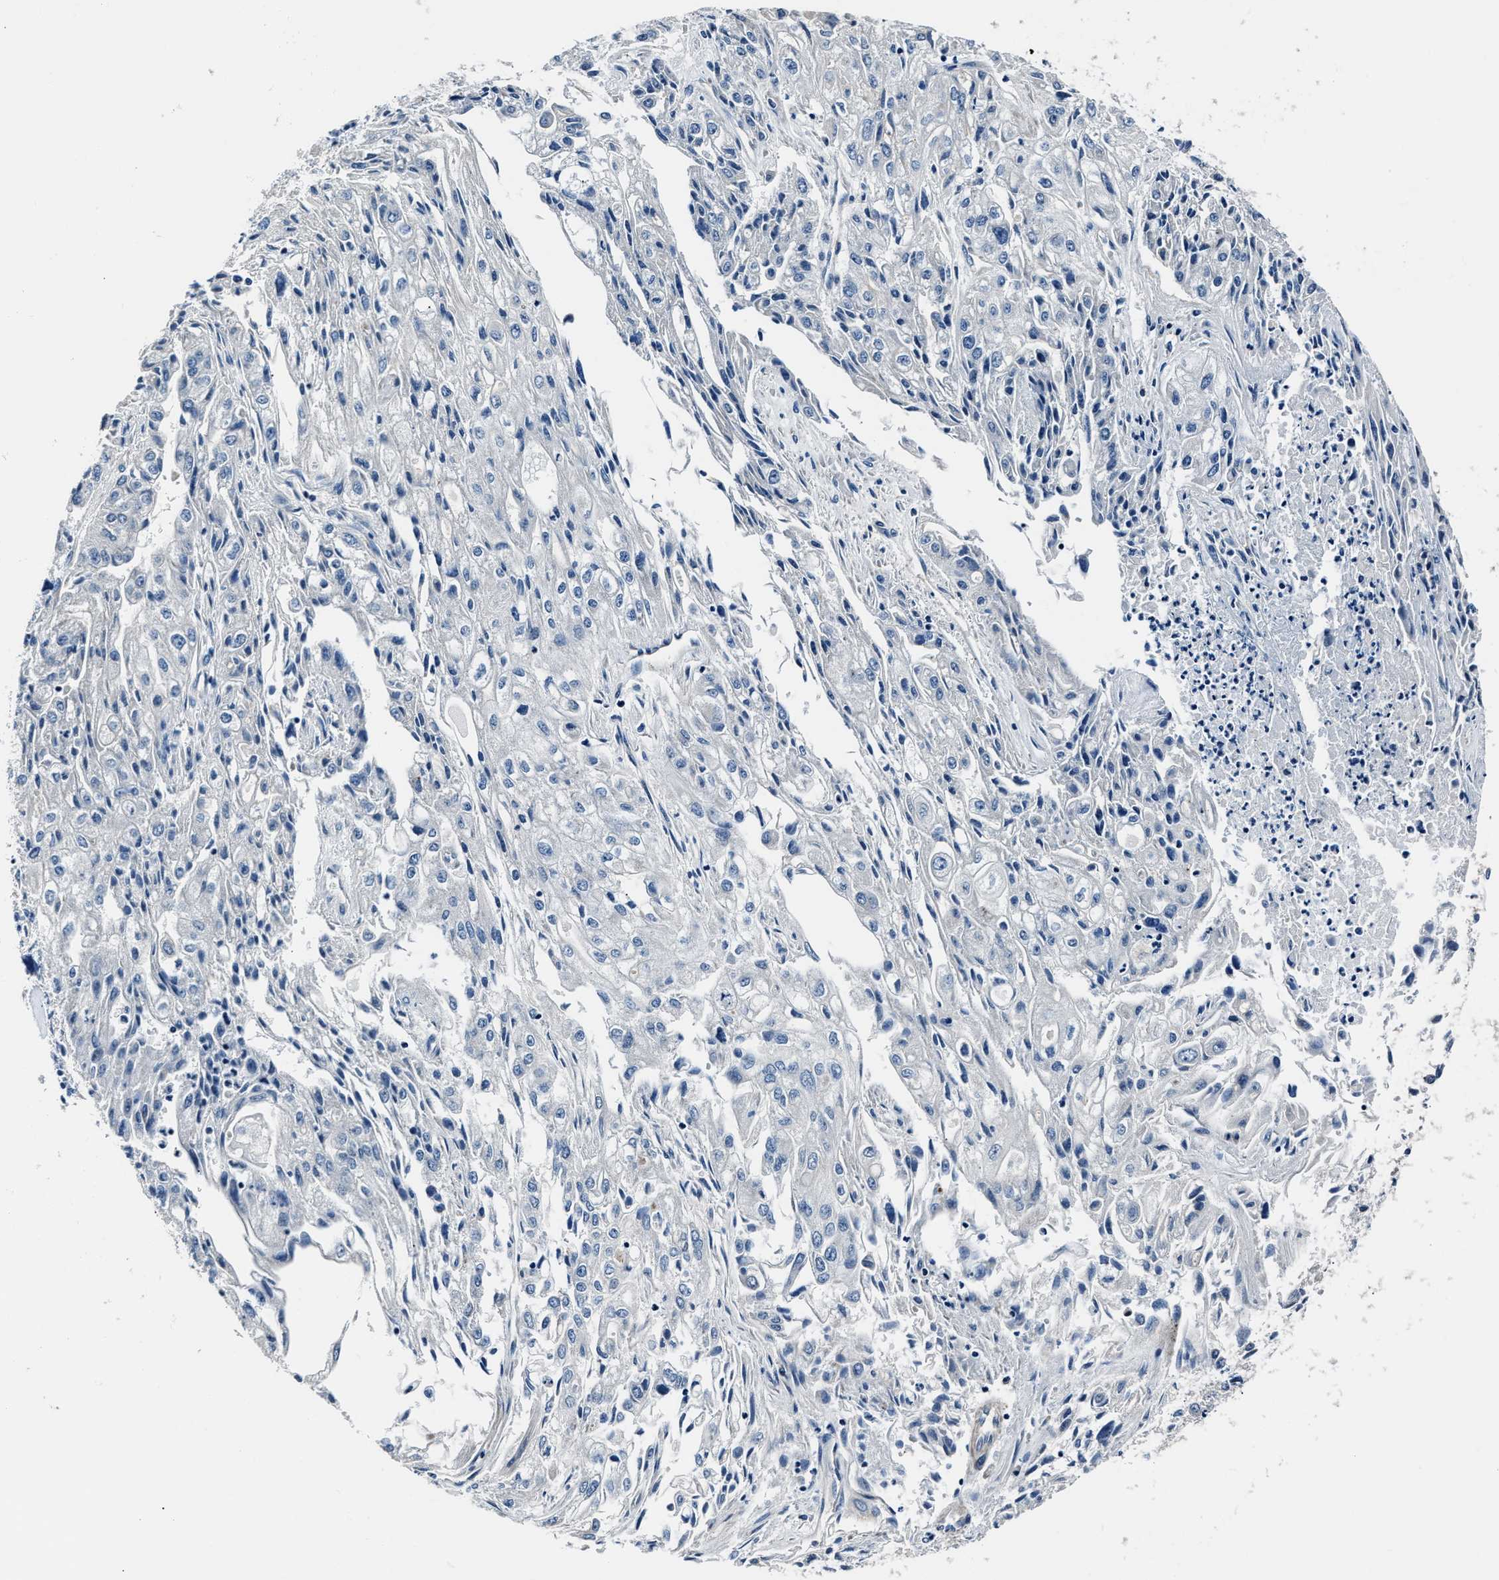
{"staining": {"intensity": "negative", "quantity": "none", "location": "none"}, "tissue": "endometrial cancer", "cell_type": "Tumor cells", "image_type": "cancer", "snomed": [{"axis": "morphology", "description": "Adenocarcinoma, NOS"}, {"axis": "topography", "description": "Endometrium"}], "caption": "IHC image of human endometrial adenocarcinoma stained for a protein (brown), which demonstrates no positivity in tumor cells. (Stains: DAB (3,3'-diaminobenzidine) immunohistochemistry with hematoxylin counter stain, Microscopy: brightfield microscopy at high magnification).", "gene": "MPDZ", "patient": {"sex": "female", "age": 49}}